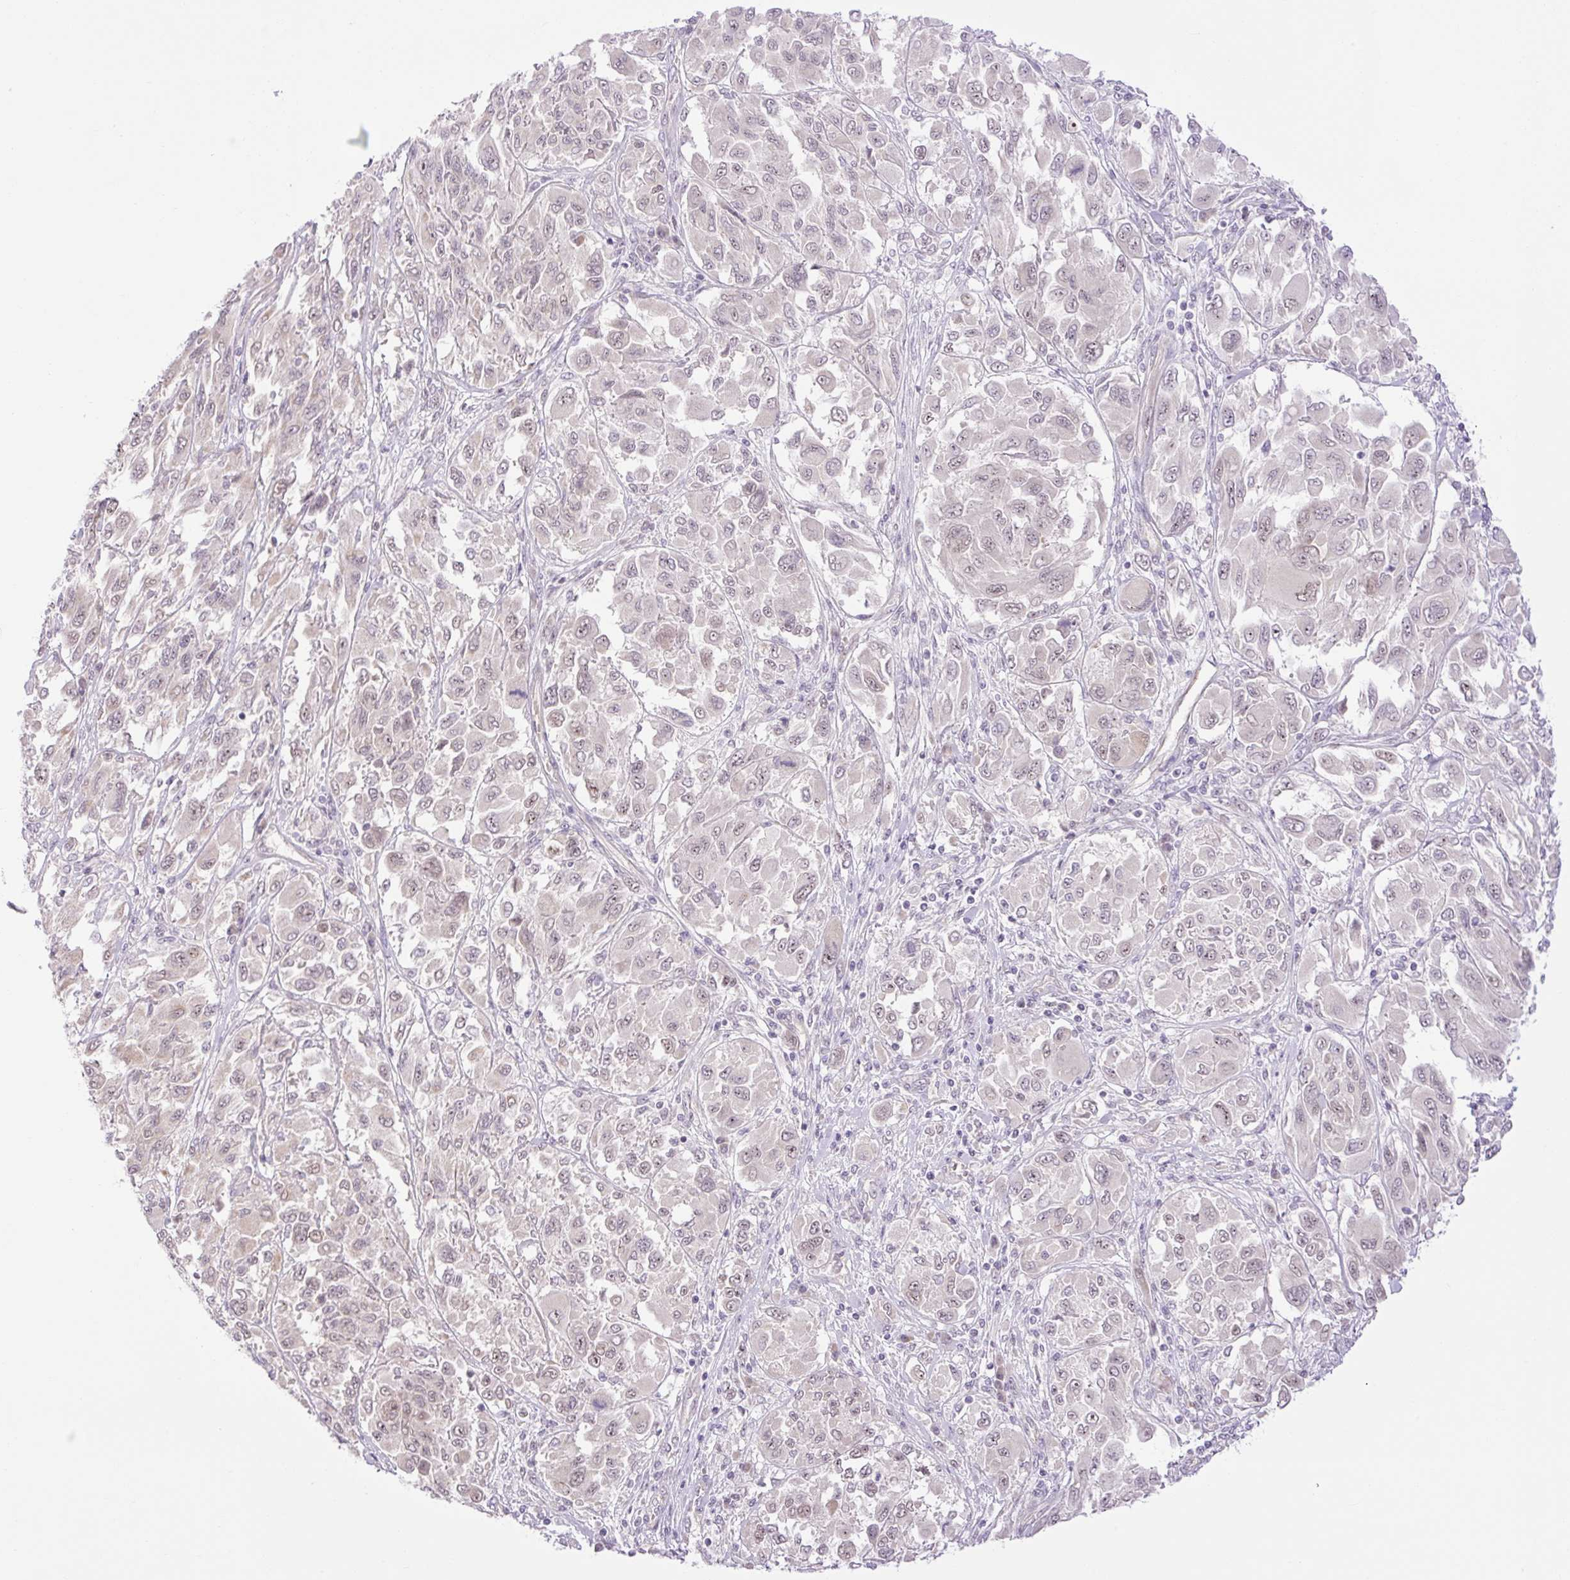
{"staining": {"intensity": "weak", "quantity": "25%-75%", "location": "nuclear"}, "tissue": "melanoma", "cell_type": "Tumor cells", "image_type": "cancer", "snomed": [{"axis": "morphology", "description": "Malignant melanoma, NOS"}, {"axis": "topography", "description": "Skin"}], "caption": "Protein staining of malignant melanoma tissue demonstrates weak nuclear expression in about 25%-75% of tumor cells.", "gene": "ICE1", "patient": {"sex": "female", "age": 91}}